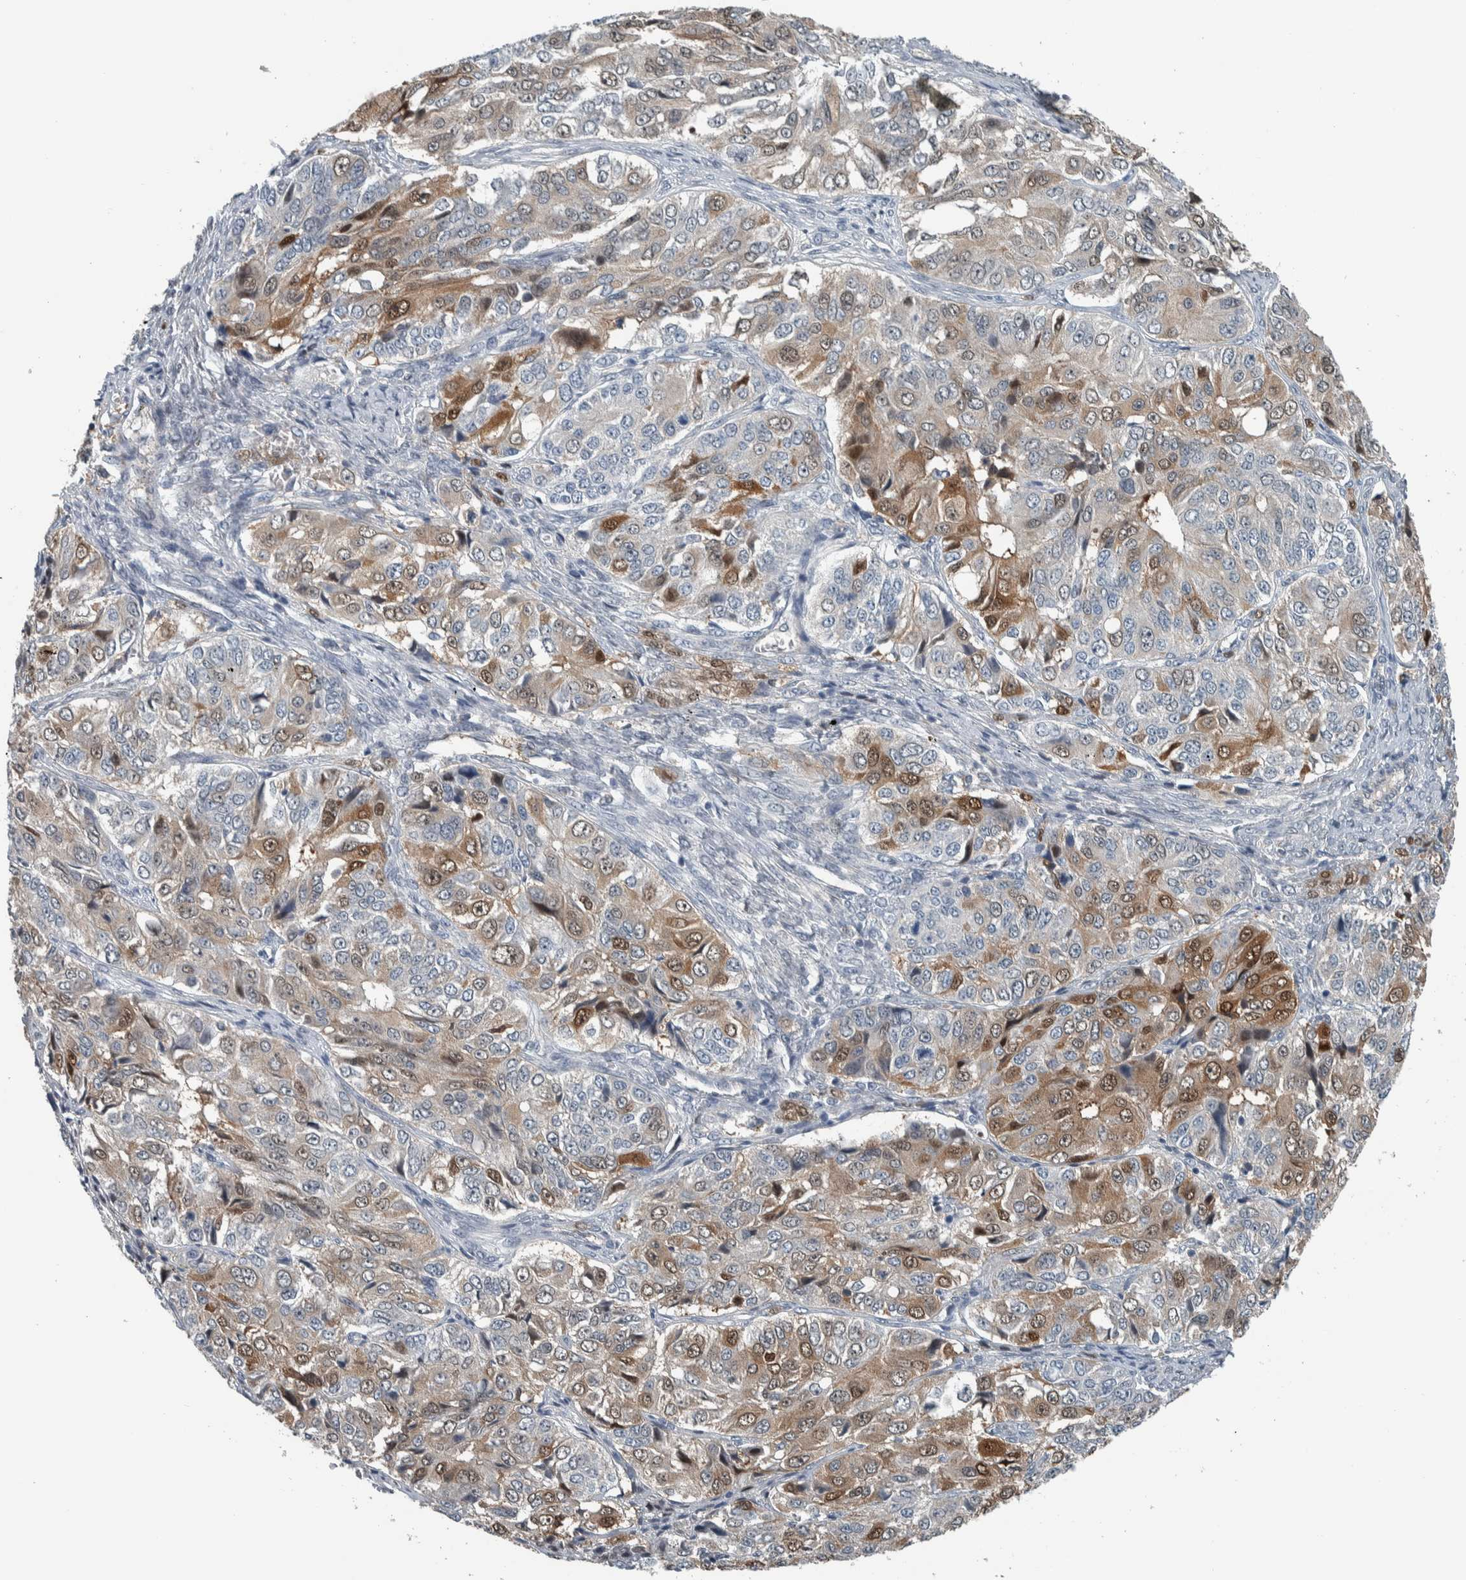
{"staining": {"intensity": "moderate", "quantity": "25%-75%", "location": "cytoplasmic/membranous,nuclear"}, "tissue": "ovarian cancer", "cell_type": "Tumor cells", "image_type": "cancer", "snomed": [{"axis": "morphology", "description": "Carcinoma, endometroid"}, {"axis": "topography", "description": "Ovary"}], "caption": "A high-resolution histopathology image shows IHC staining of endometroid carcinoma (ovarian), which shows moderate cytoplasmic/membranous and nuclear expression in approximately 25%-75% of tumor cells.", "gene": "ALAD", "patient": {"sex": "female", "age": 51}}